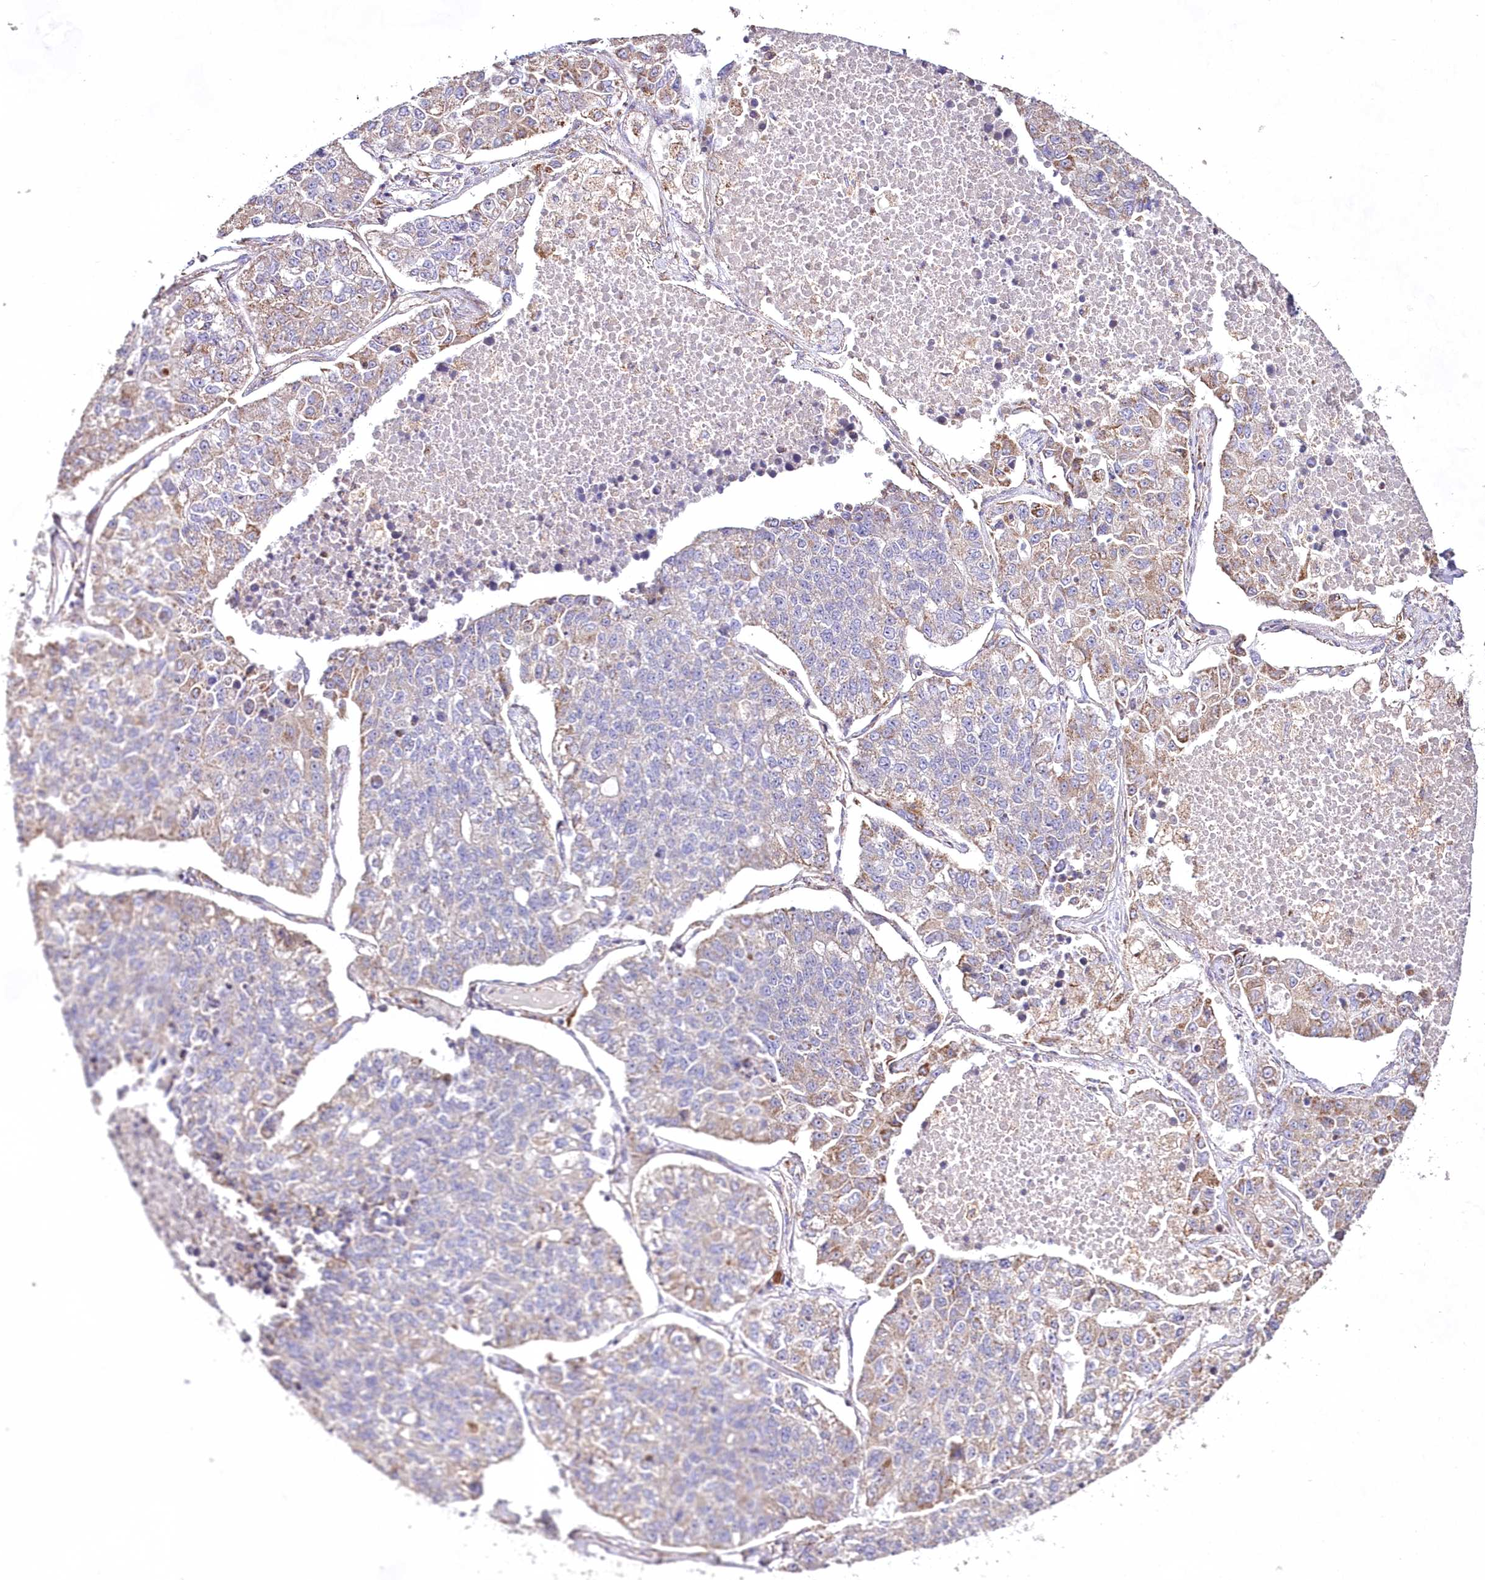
{"staining": {"intensity": "weak", "quantity": "<25%", "location": "cytoplasmic/membranous"}, "tissue": "lung cancer", "cell_type": "Tumor cells", "image_type": "cancer", "snomed": [{"axis": "morphology", "description": "Adenocarcinoma, NOS"}, {"axis": "topography", "description": "Lung"}], "caption": "IHC of adenocarcinoma (lung) exhibits no expression in tumor cells.", "gene": "HADHB", "patient": {"sex": "male", "age": 49}}